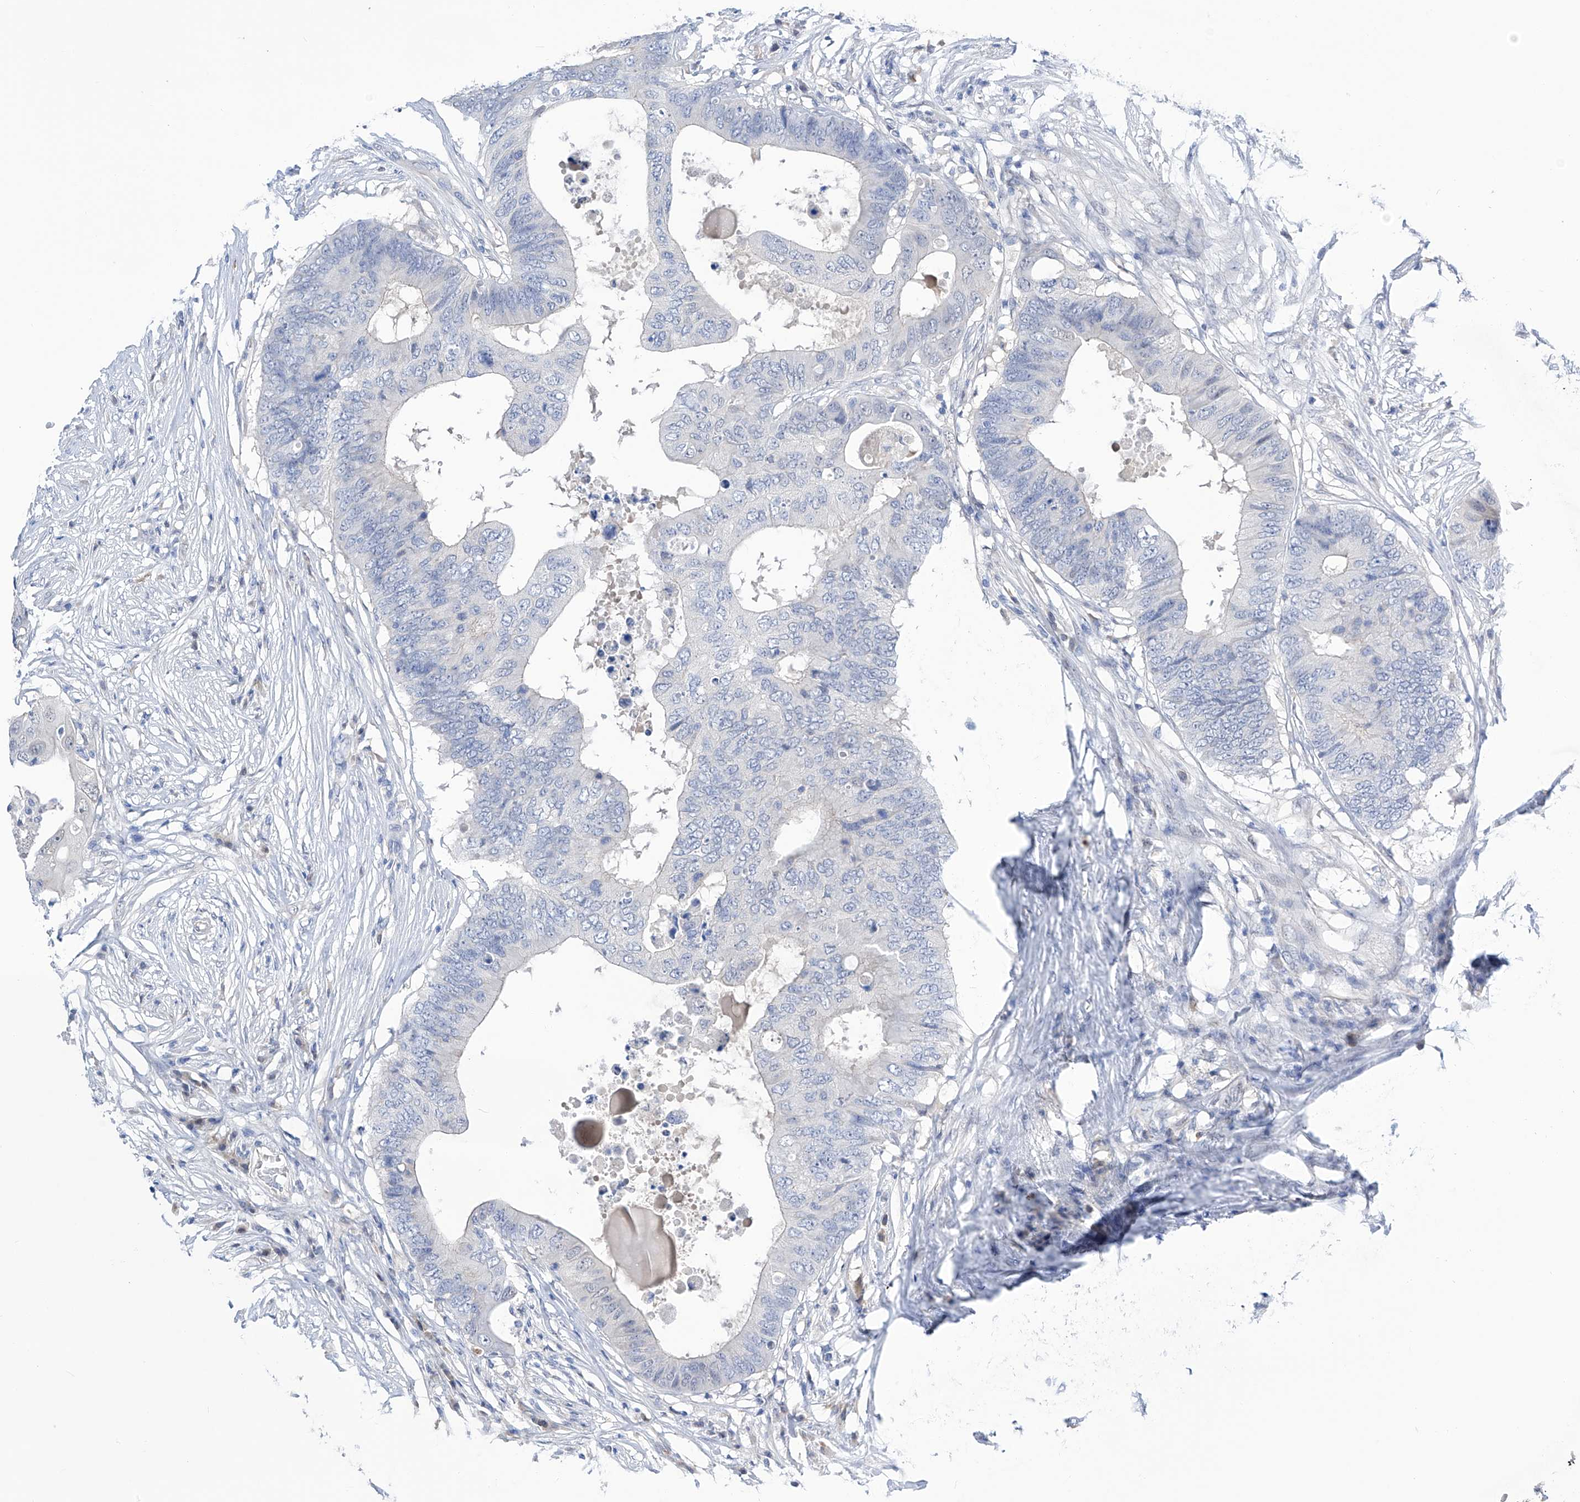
{"staining": {"intensity": "negative", "quantity": "none", "location": "none"}, "tissue": "colorectal cancer", "cell_type": "Tumor cells", "image_type": "cancer", "snomed": [{"axis": "morphology", "description": "Adenocarcinoma, NOS"}, {"axis": "topography", "description": "Colon"}], "caption": "Immunohistochemical staining of colorectal cancer (adenocarcinoma) reveals no significant staining in tumor cells.", "gene": "PGM3", "patient": {"sex": "male", "age": 71}}